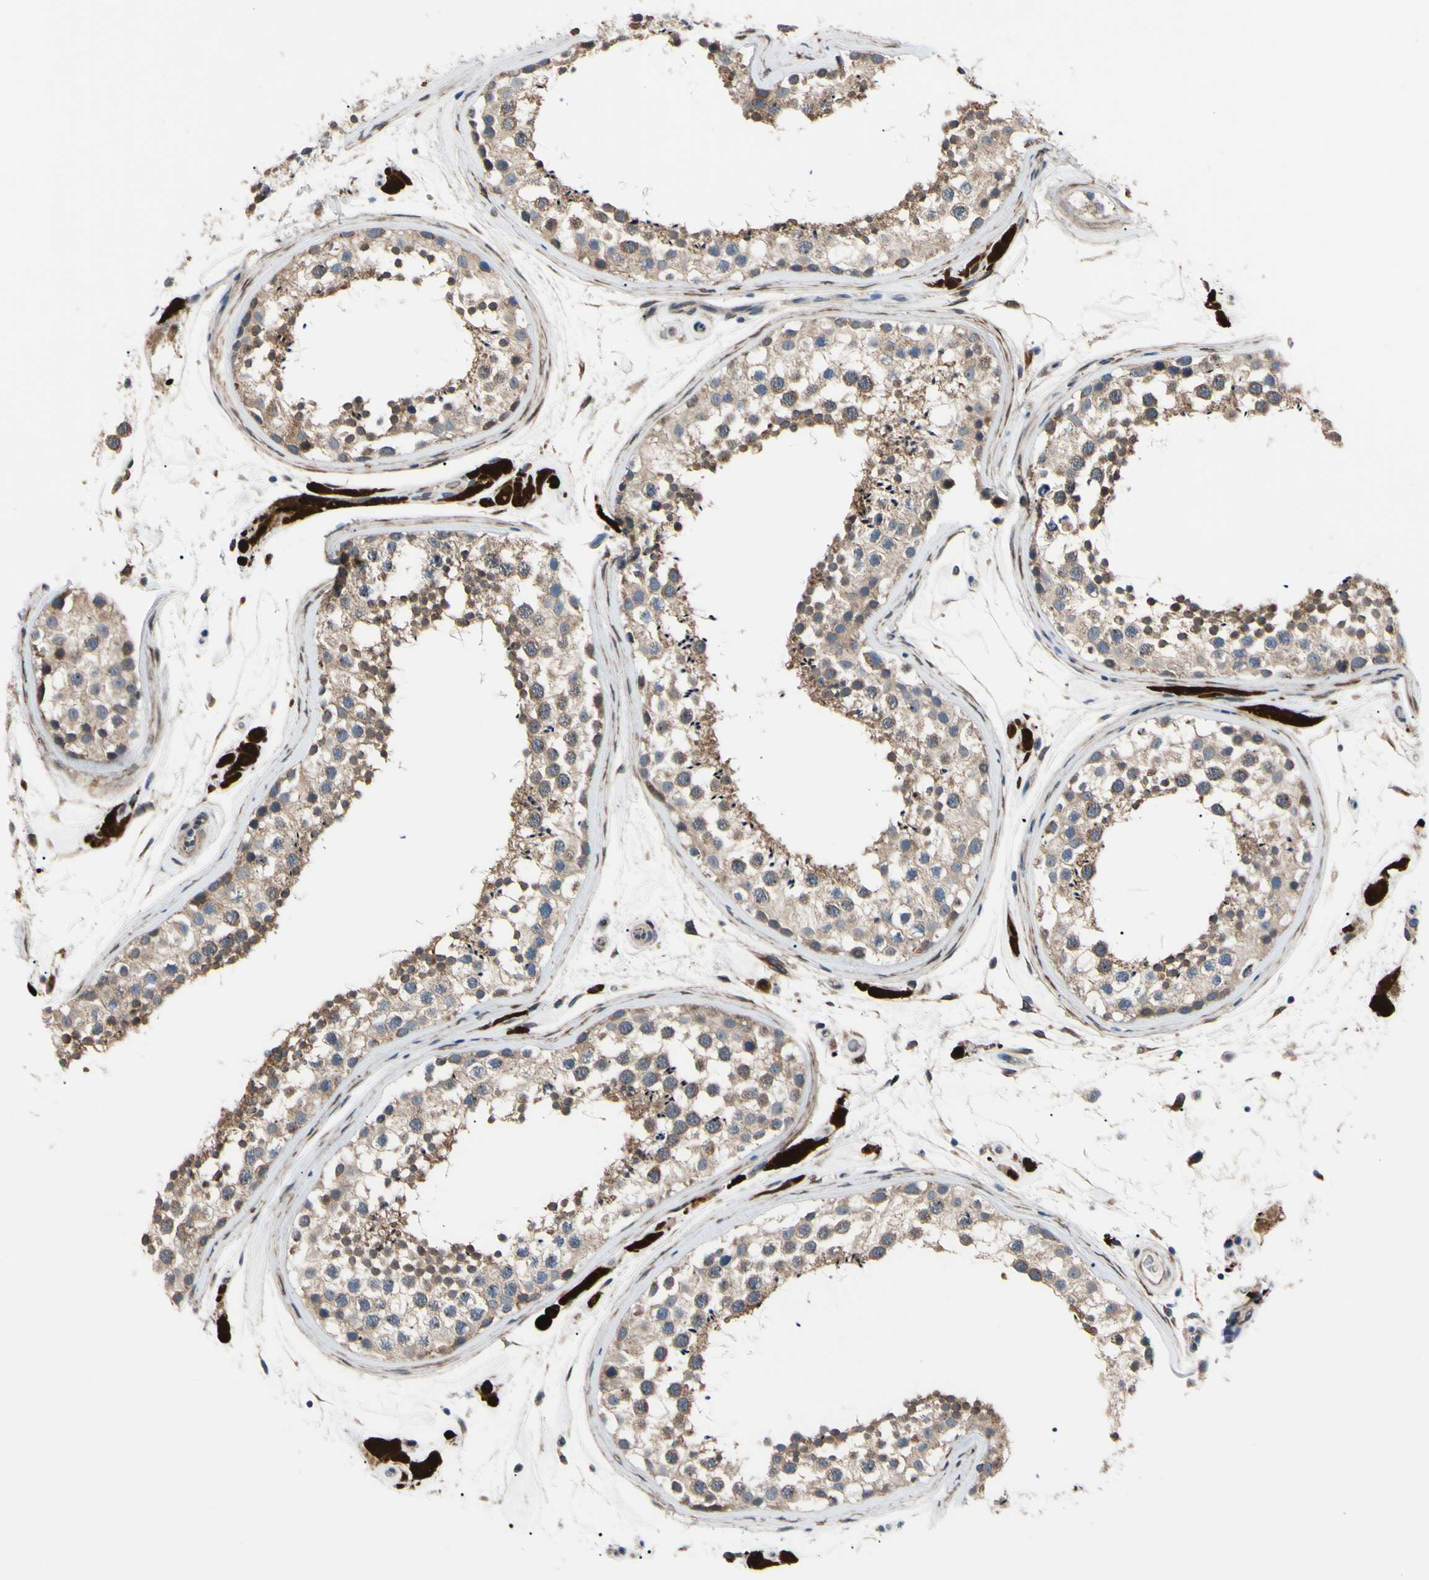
{"staining": {"intensity": "weak", "quantity": ">75%", "location": "cytoplasmic/membranous"}, "tissue": "testis", "cell_type": "Cells in seminiferous ducts", "image_type": "normal", "snomed": [{"axis": "morphology", "description": "Normal tissue, NOS"}, {"axis": "topography", "description": "Testis"}], "caption": "IHC (DAB (3,3'-diaminobenzidine)) staining of normal testis displays weak cytoplasmic/membranous protein positivity in about >75% of cells in seminiferous ducts. (DAB (3,3'-diaminobenzidine) = brown stain, brightfield microscopy at high magnification).", "gene": "SVIL", "patient": {"sex": "male", "age": 46}}